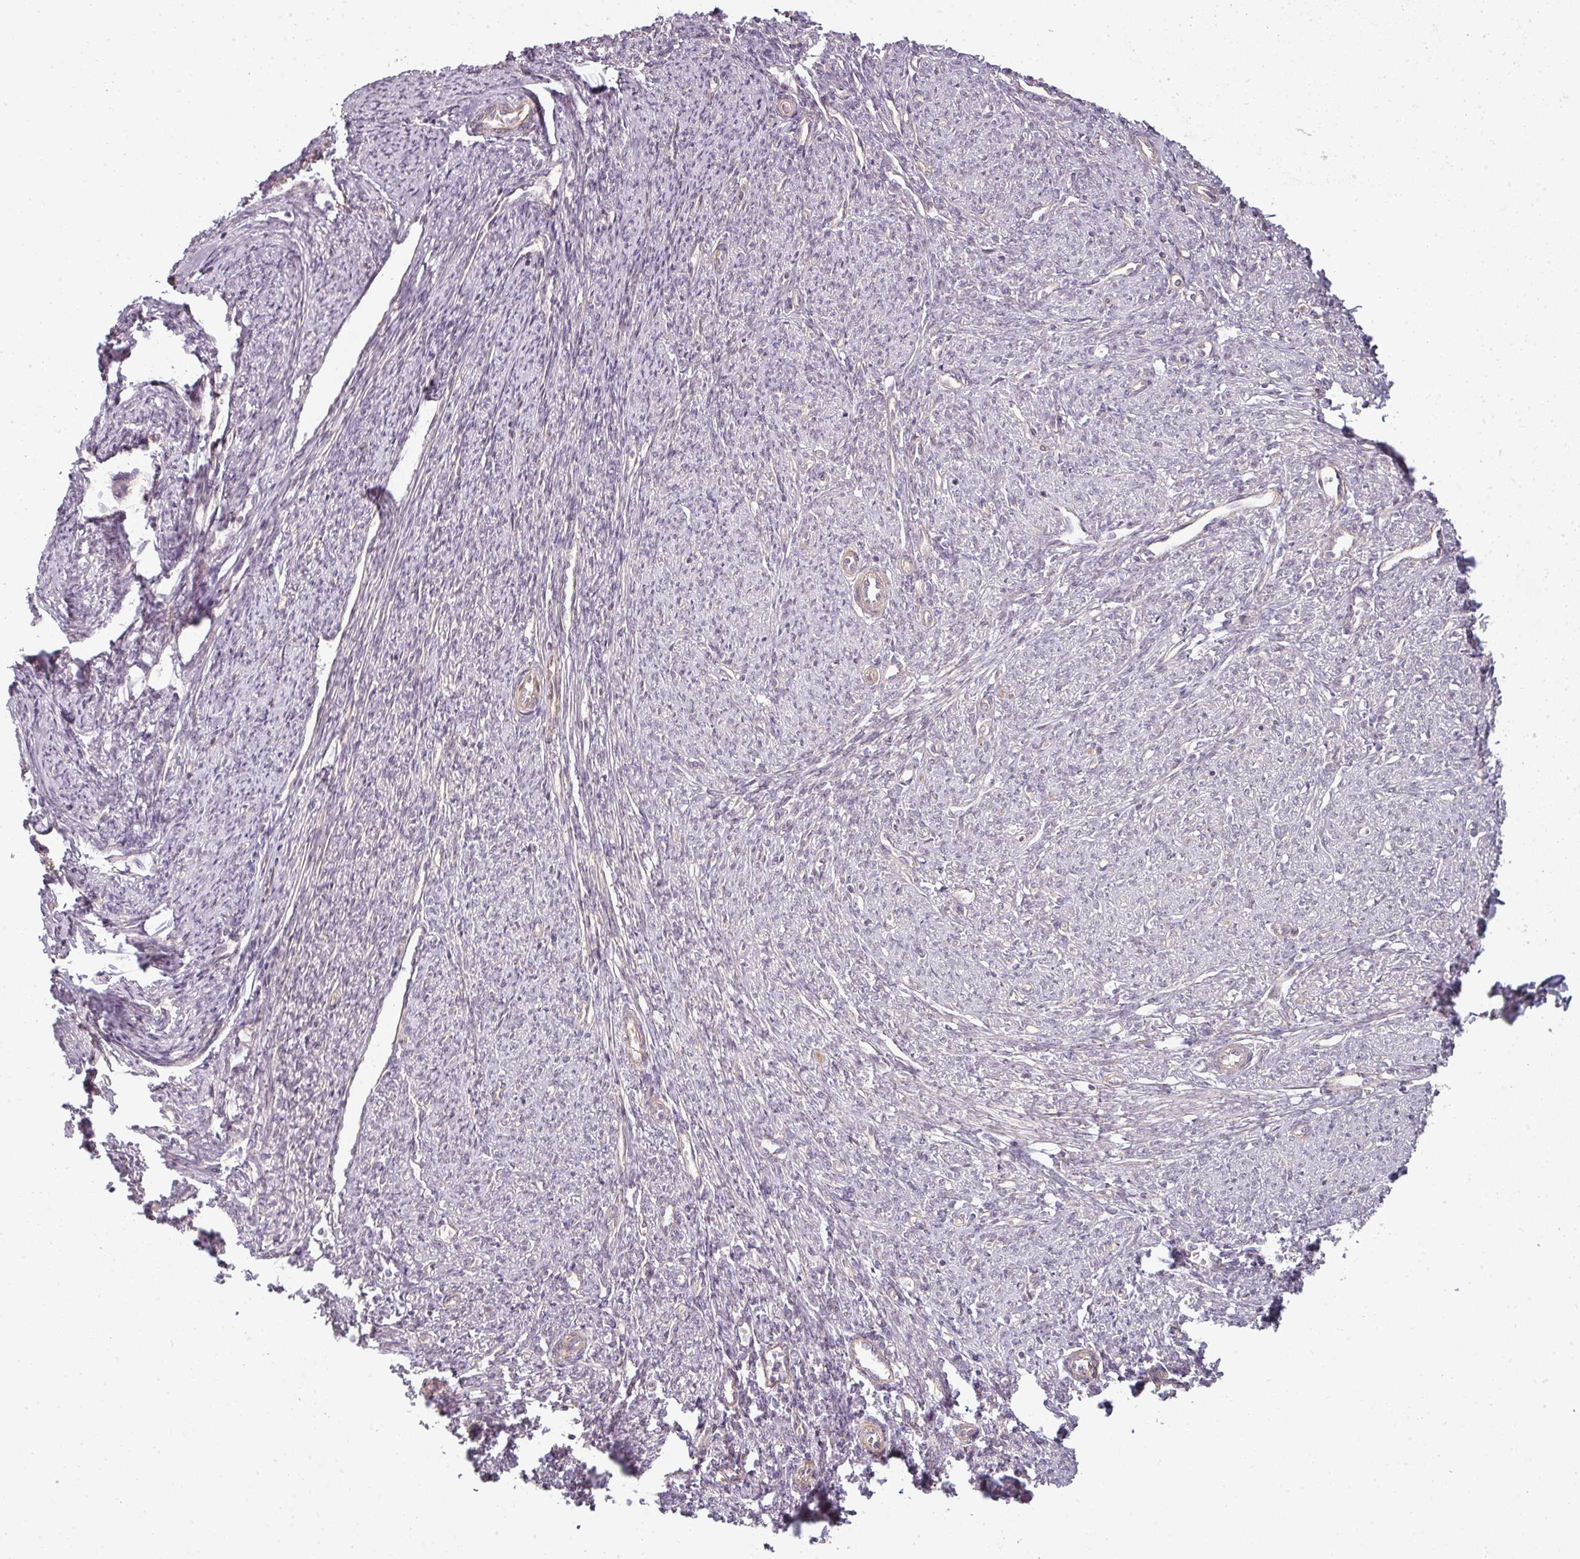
{"staining": {"intensity": "weak", "quantity": "25%-75%", "location": "cytoplasmic/membranous"}, "tissue": "smooth muscle", "cell_type": "Smooth muscle cells", "image_type": "normal", "snomed": [{"axis": "morphology", "description": "Normal tissue, NOS"}, {"axis": "topography", "description": "Smooth muscle"}, {"axis": "topography", "description": "Uterus"}], "caption": "Immunohistochemistry (IHC) of benign smooth muscle shows low levels of weak cytoplasmic/membranous expression in approximately 25%-75% of smooth muscle cells.", "gene": "CNOT1", "patient": {"sex": "female", "age": 59}}